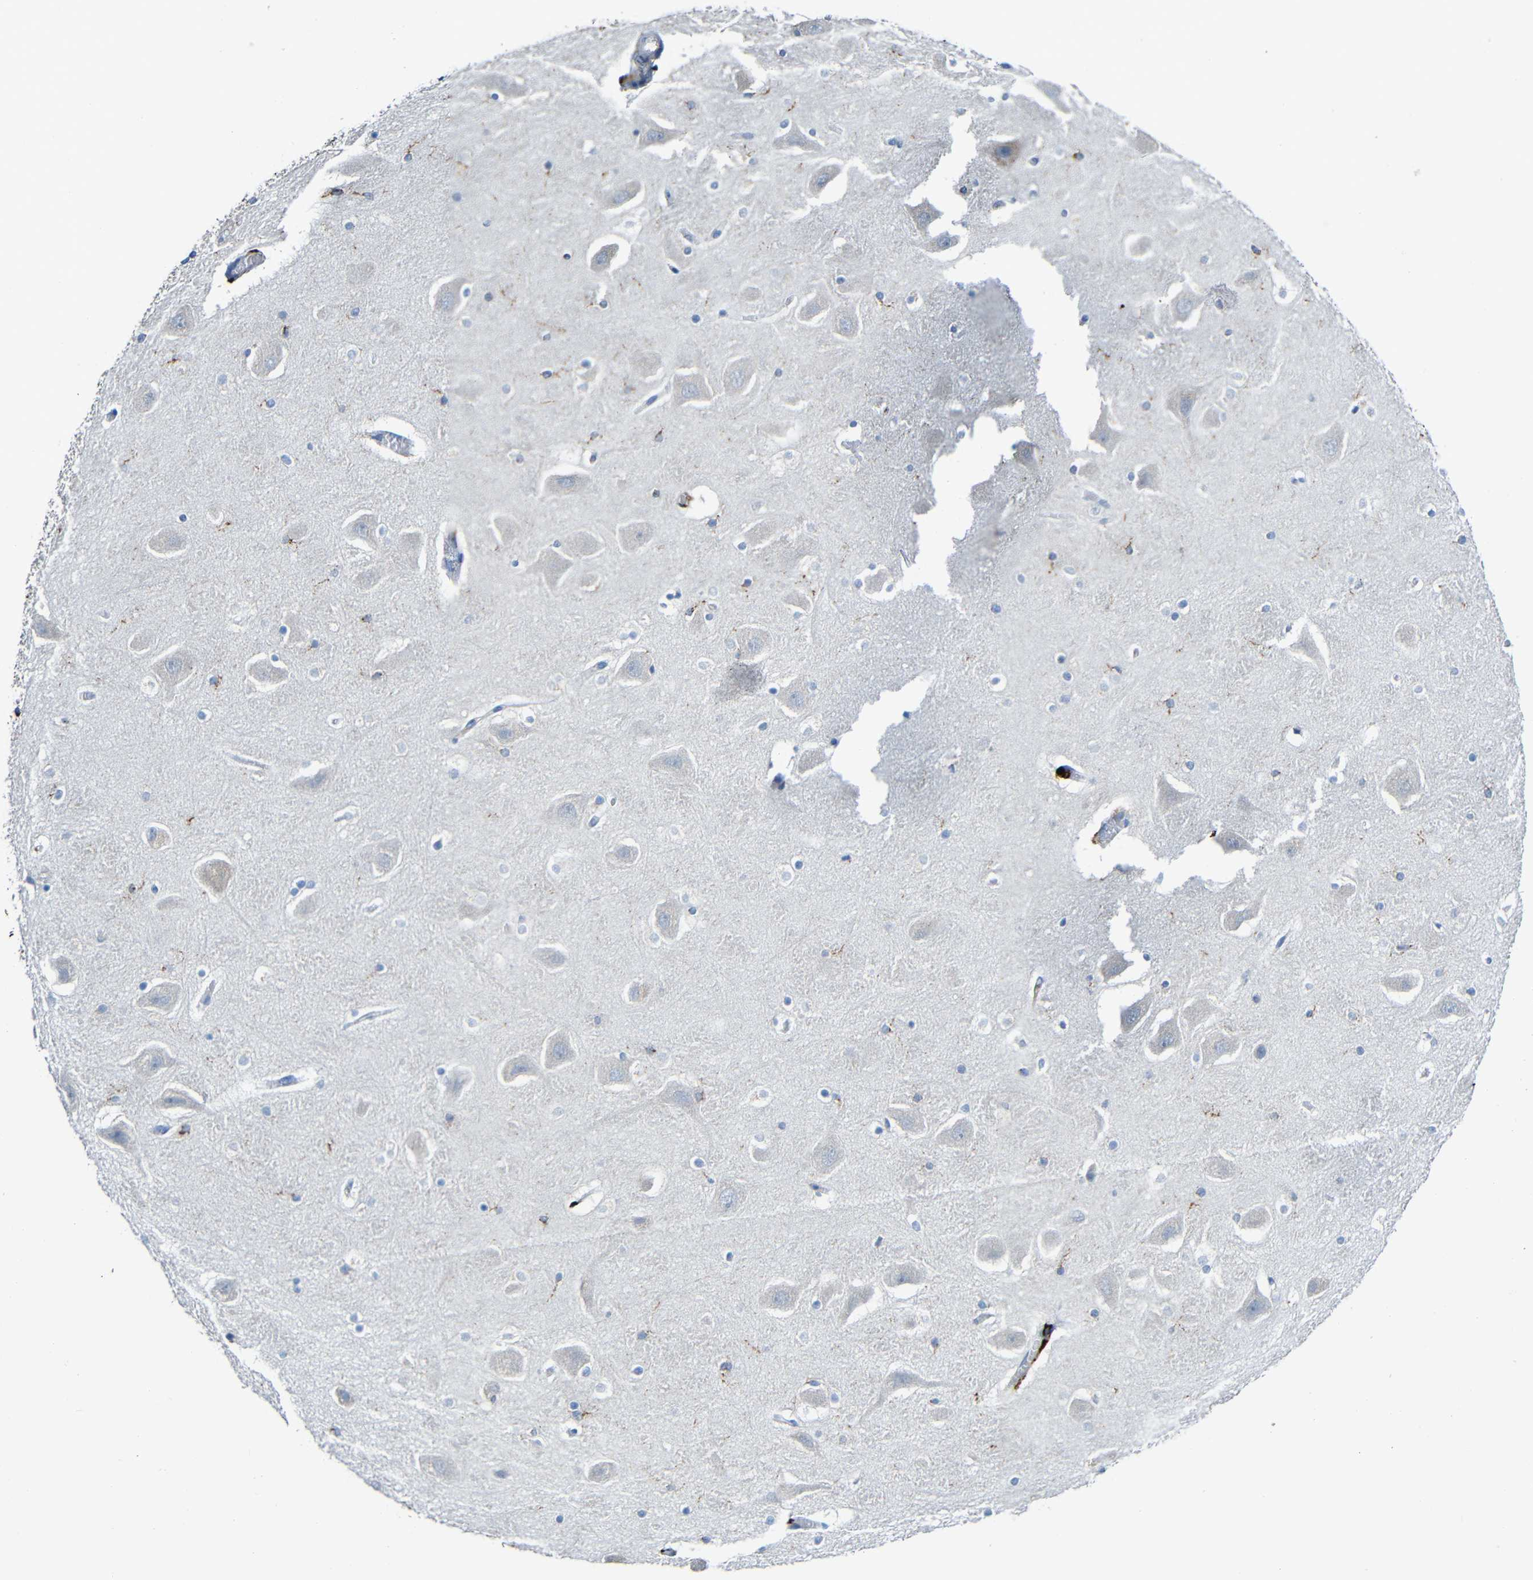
{"staining": {"intensity": "moderate", "quantity": "<25%", "location": "cytoplasmic/membranous"}, "tissue": "hippocampus", "cell_type": "Glial cells", "image_type": "normal", "snomed": [{"axis": "morphology", "description": "Normal tissue, NOS"}, {"axis": "topography", "description": "Hippocampus"}], "caption": "A high-resolution photomicrograph shows immunohistochemistry staining of unremarkable hippocampus, which reveals moderate cytoplasmic/membranous staining in approximately <25% of glial cells. (Brightfield microscopy of DAB IHC at high magnification).", "gene": "HLA", "patient": {"sex": "male", "age": 45}}